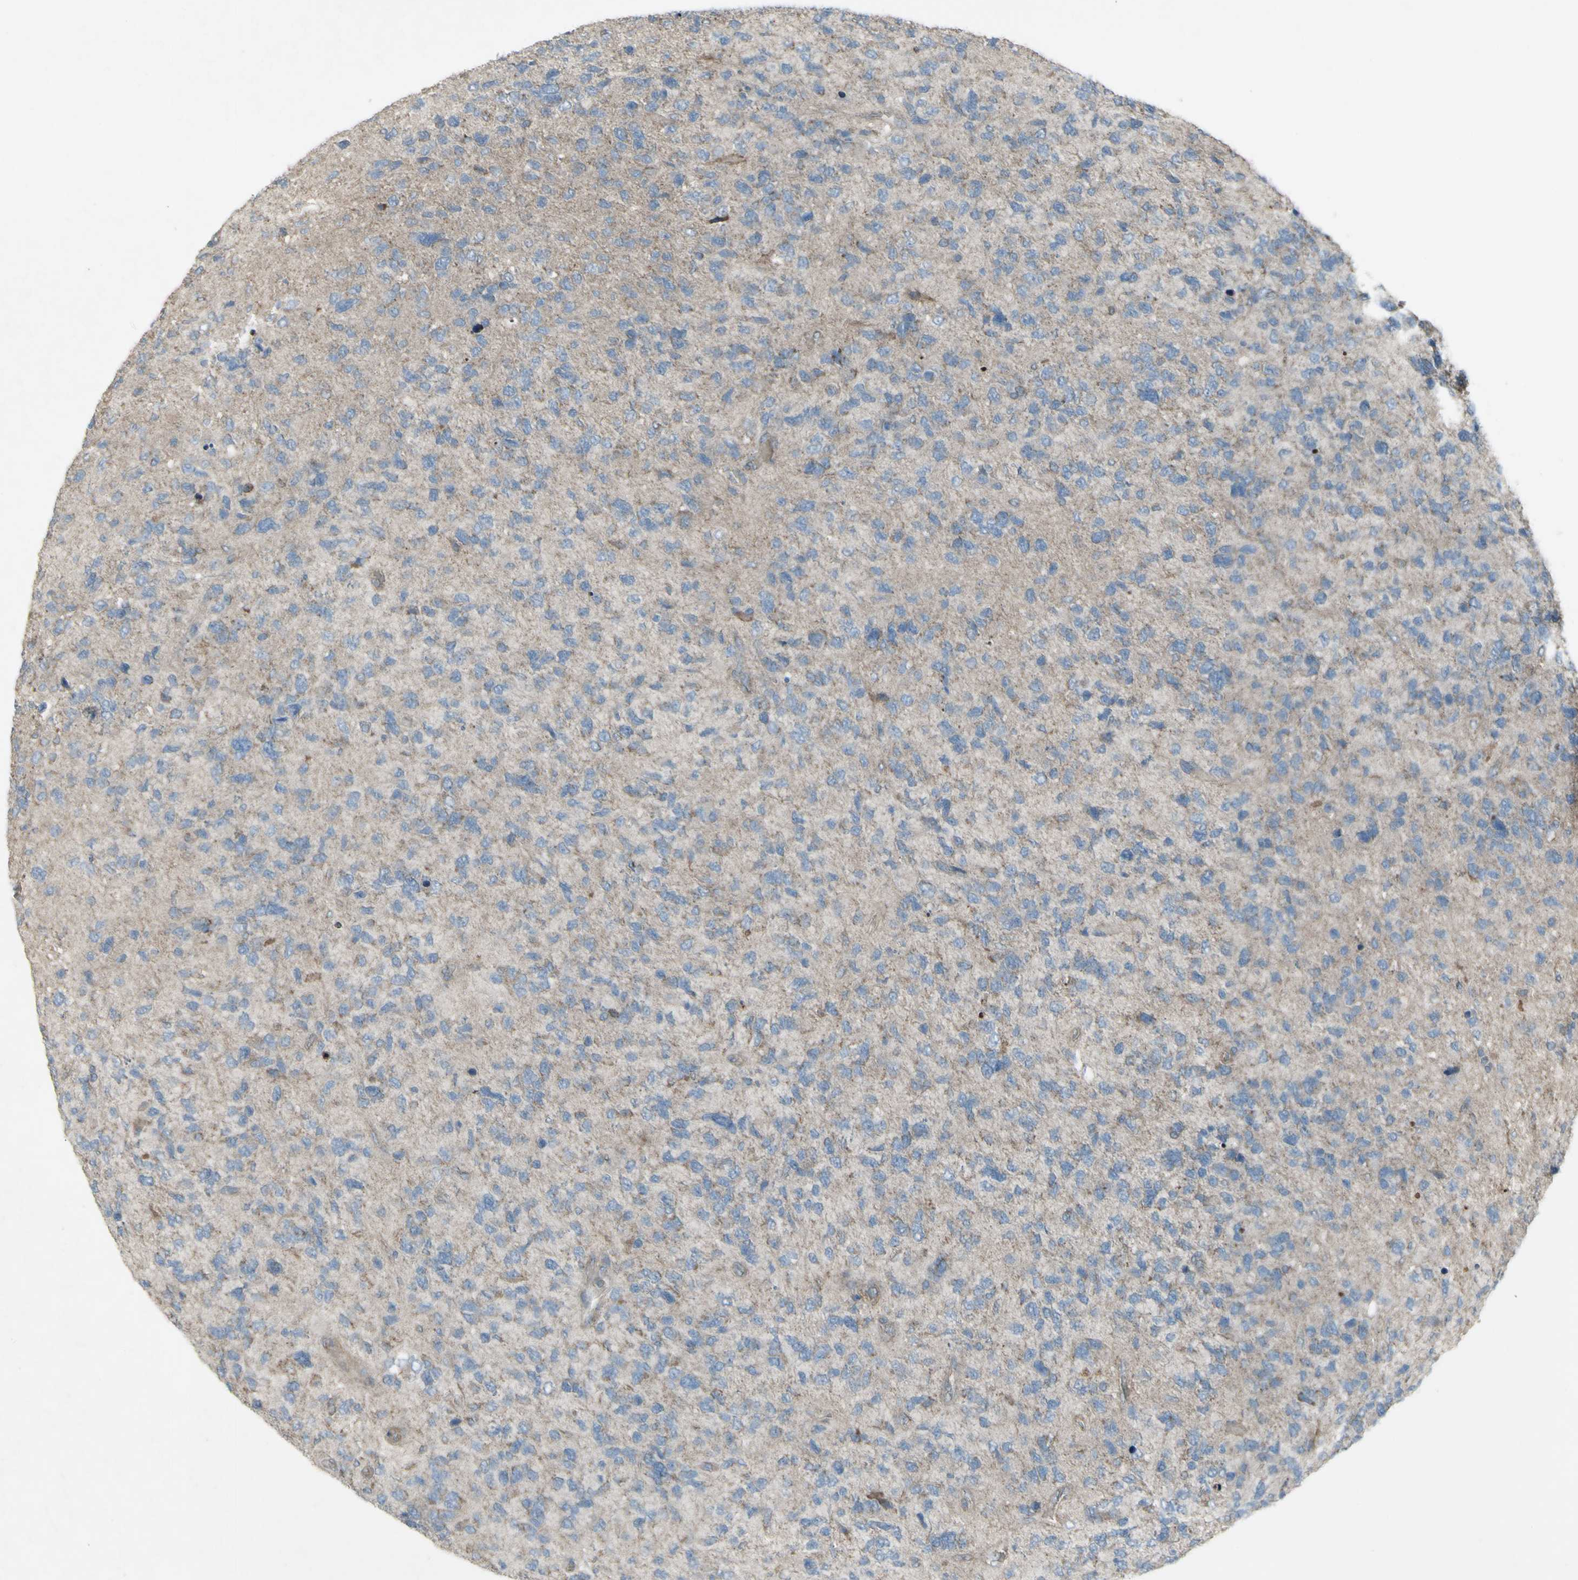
{"staining": {"intensity": "negative", "quantity": "none", "location": "none"}, "tissue": "glioma", "cell_type": "Tumor cells", "image_type": "cancer", "snomed": [{"axis": "morphology", "description": "Glioma, malignant, High grade"}, {"axis": "topography", "description": "Brain"}], "caption": "The immunohistochemistry (IHC) micrograph has no significant positivity in tumor cells of malignant high-grade glioma tissue.", "gene": "SHC1", "patient": {"sex": "female", "age": 58}}